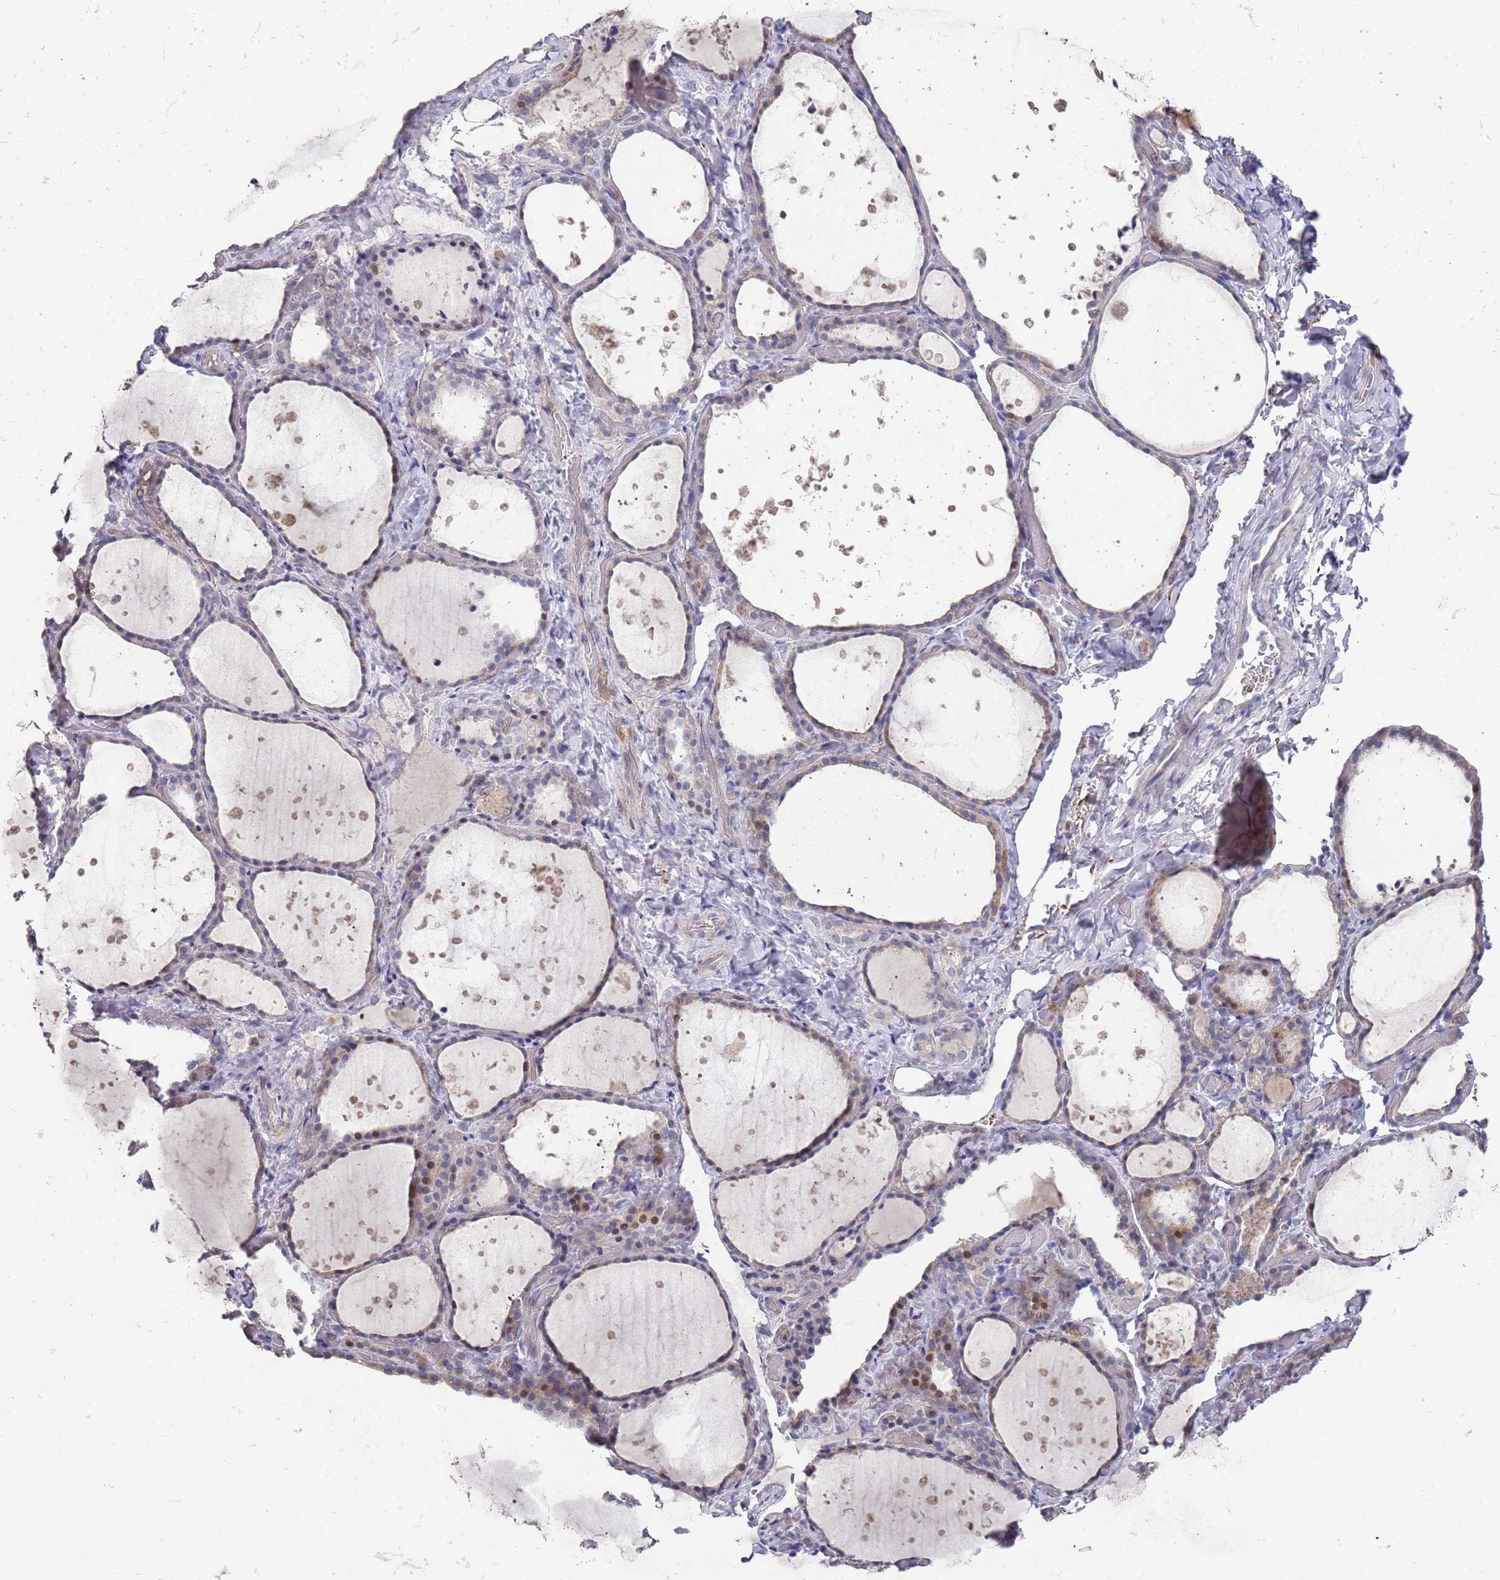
{"staining": {"intensity": "moderate", "quantity": "25%-75%", "location": "cytoplasmic/membranous"}, "tissue": "thyroid gland", "cell_type": "Glandular cells", "image_type": "normal", "snomed": [{"axis": "morphology", "description": "Normal tissue, NOS"}, {"axis": "topography", "description": "Thyroid gland"}], "caption": "A photomicrograph of thyroid gland stained for a protein shows moderate cytoplasmic/membranous brown staining in glandular cells.", "gene": "LACC1", "patient": {"sex": "female", "age": 44}}